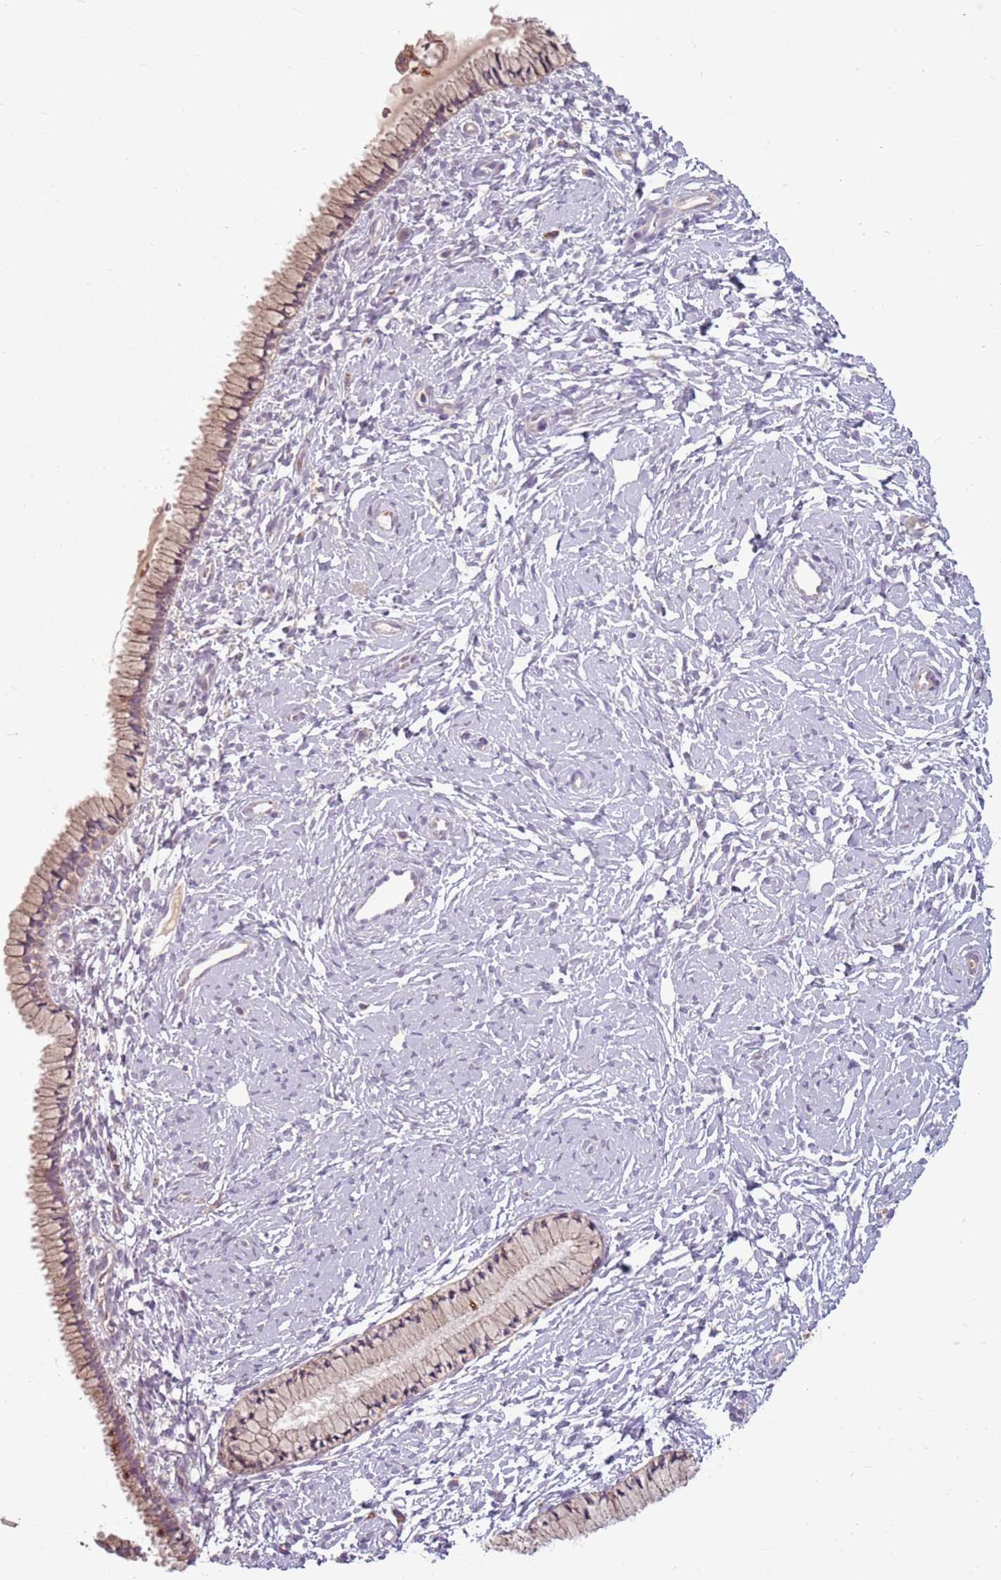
{"staining": {"intensity": "weak", "quantity": ">75%", "location": "cytoplasmic/membranous"}, "tissue": "cervix", "cell_type": "Glandular cells", "image_type": "normal", "snomed": [{"axis": "morphology", "description": "Normal tissue, NOS"}, {"axis": "topography", "description": "Cervix"}], "caption": "A photomicrograph of cervix stained for a protein displays weak cytoplasmic/membranous brown staining in glandular cells.", "gene": "ZNF530", "patient": {"sex": "female", "age": 33}}